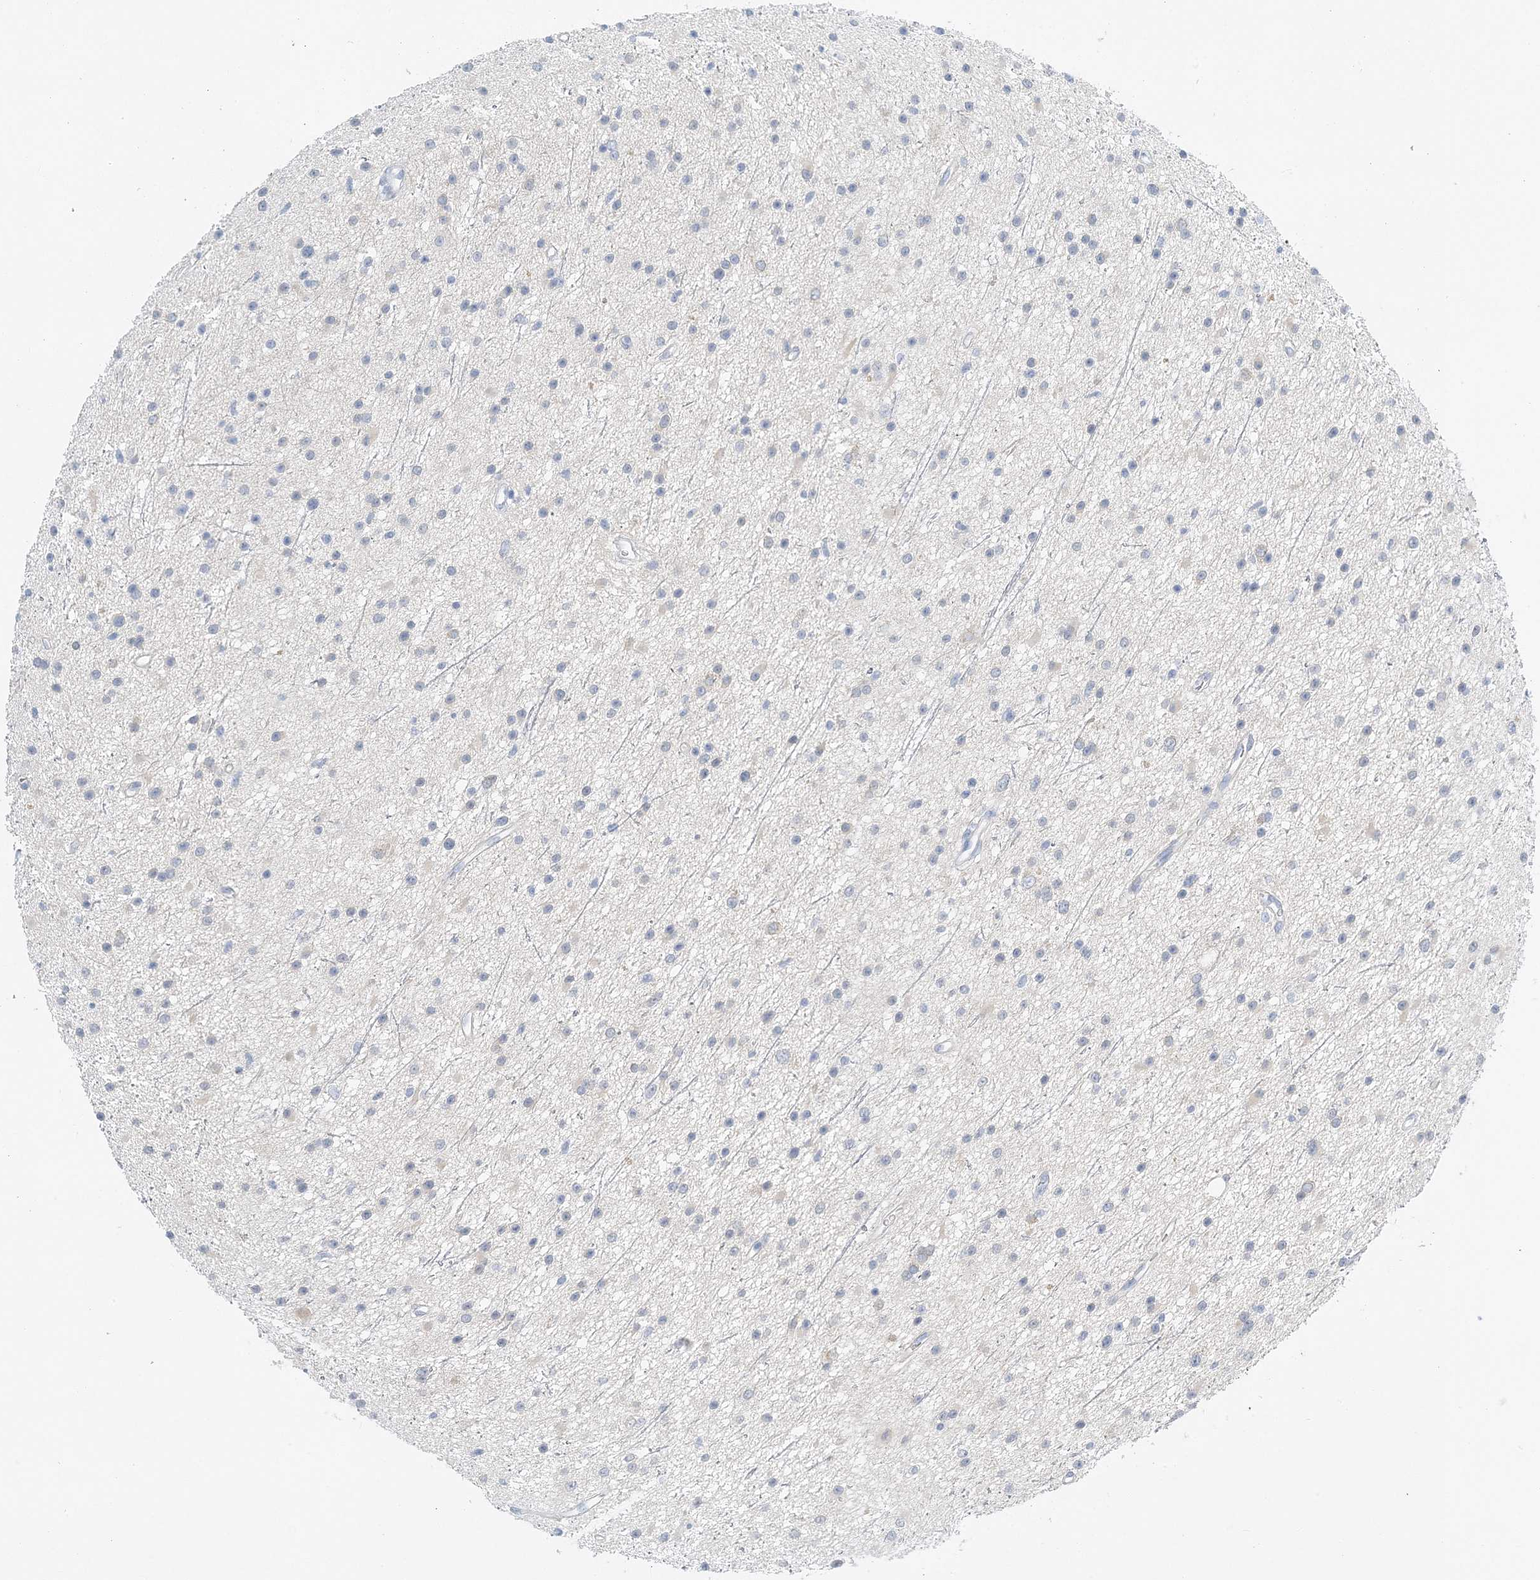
{"staining": {"intensity": "negative", "quantity": "none", "location": "none"}, "tissue": "glioma", "cell_type": "Tumor cells", "image_type": "cancer", "snomed": [{"axis": "morphology", "description": "Glioma, malignant, Low grade"}, {"axis": "topography", "description": "Cerebral cortex"}], "caption": "This histopathology image is of malignant glioma (low-grade) stained with immunohistochemistry (IHC) to label a protein in brown with the nuclei are counter-stained blue. There is no expression in tumor cells.", "gene": "VILL", "patient": {"sex": "female", "age": 39}}